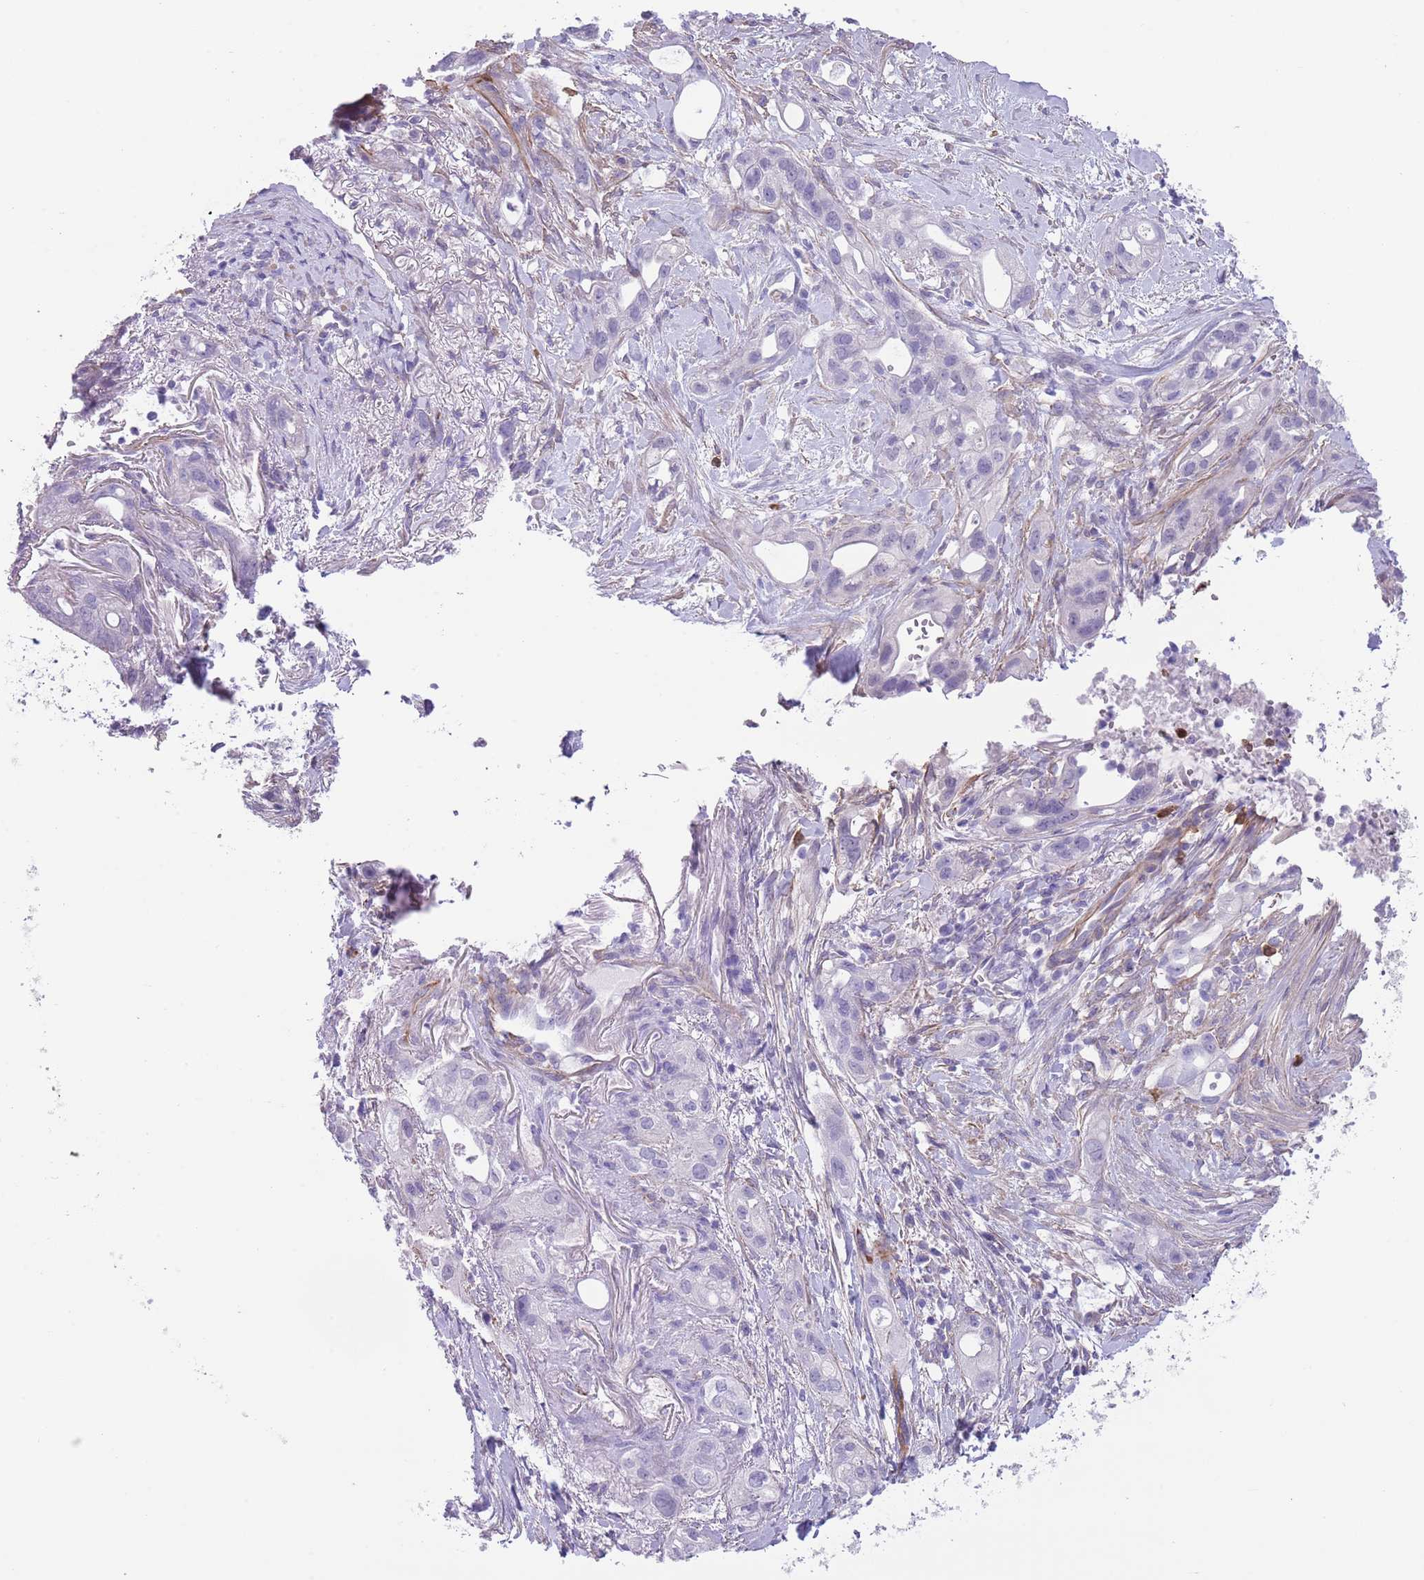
{"staining": {"intensity": "negative", "quantity": "none", "location": "none"}, "tissue": "pancreatic cancer", "cell_type": "Tumor cells", "image_type": "cancer", "snomed": [{"axis": "morphology", "description": "Adenocarcinoma, NOS"}, {"axis": "topography", "description": "Pancreas"}], "caption": "Tumor cells show no significant expression in adenocarcinoma (pancreatic). The staining was performed using DAB (3,3'-diaminobenzidine) to visualize the protein expression in brown, while the nuclei were stained in blue with hematoxylin (Magnification: 20x).", "gene": "TSGA13", "patient": {"sex": "male", "age": 44}}